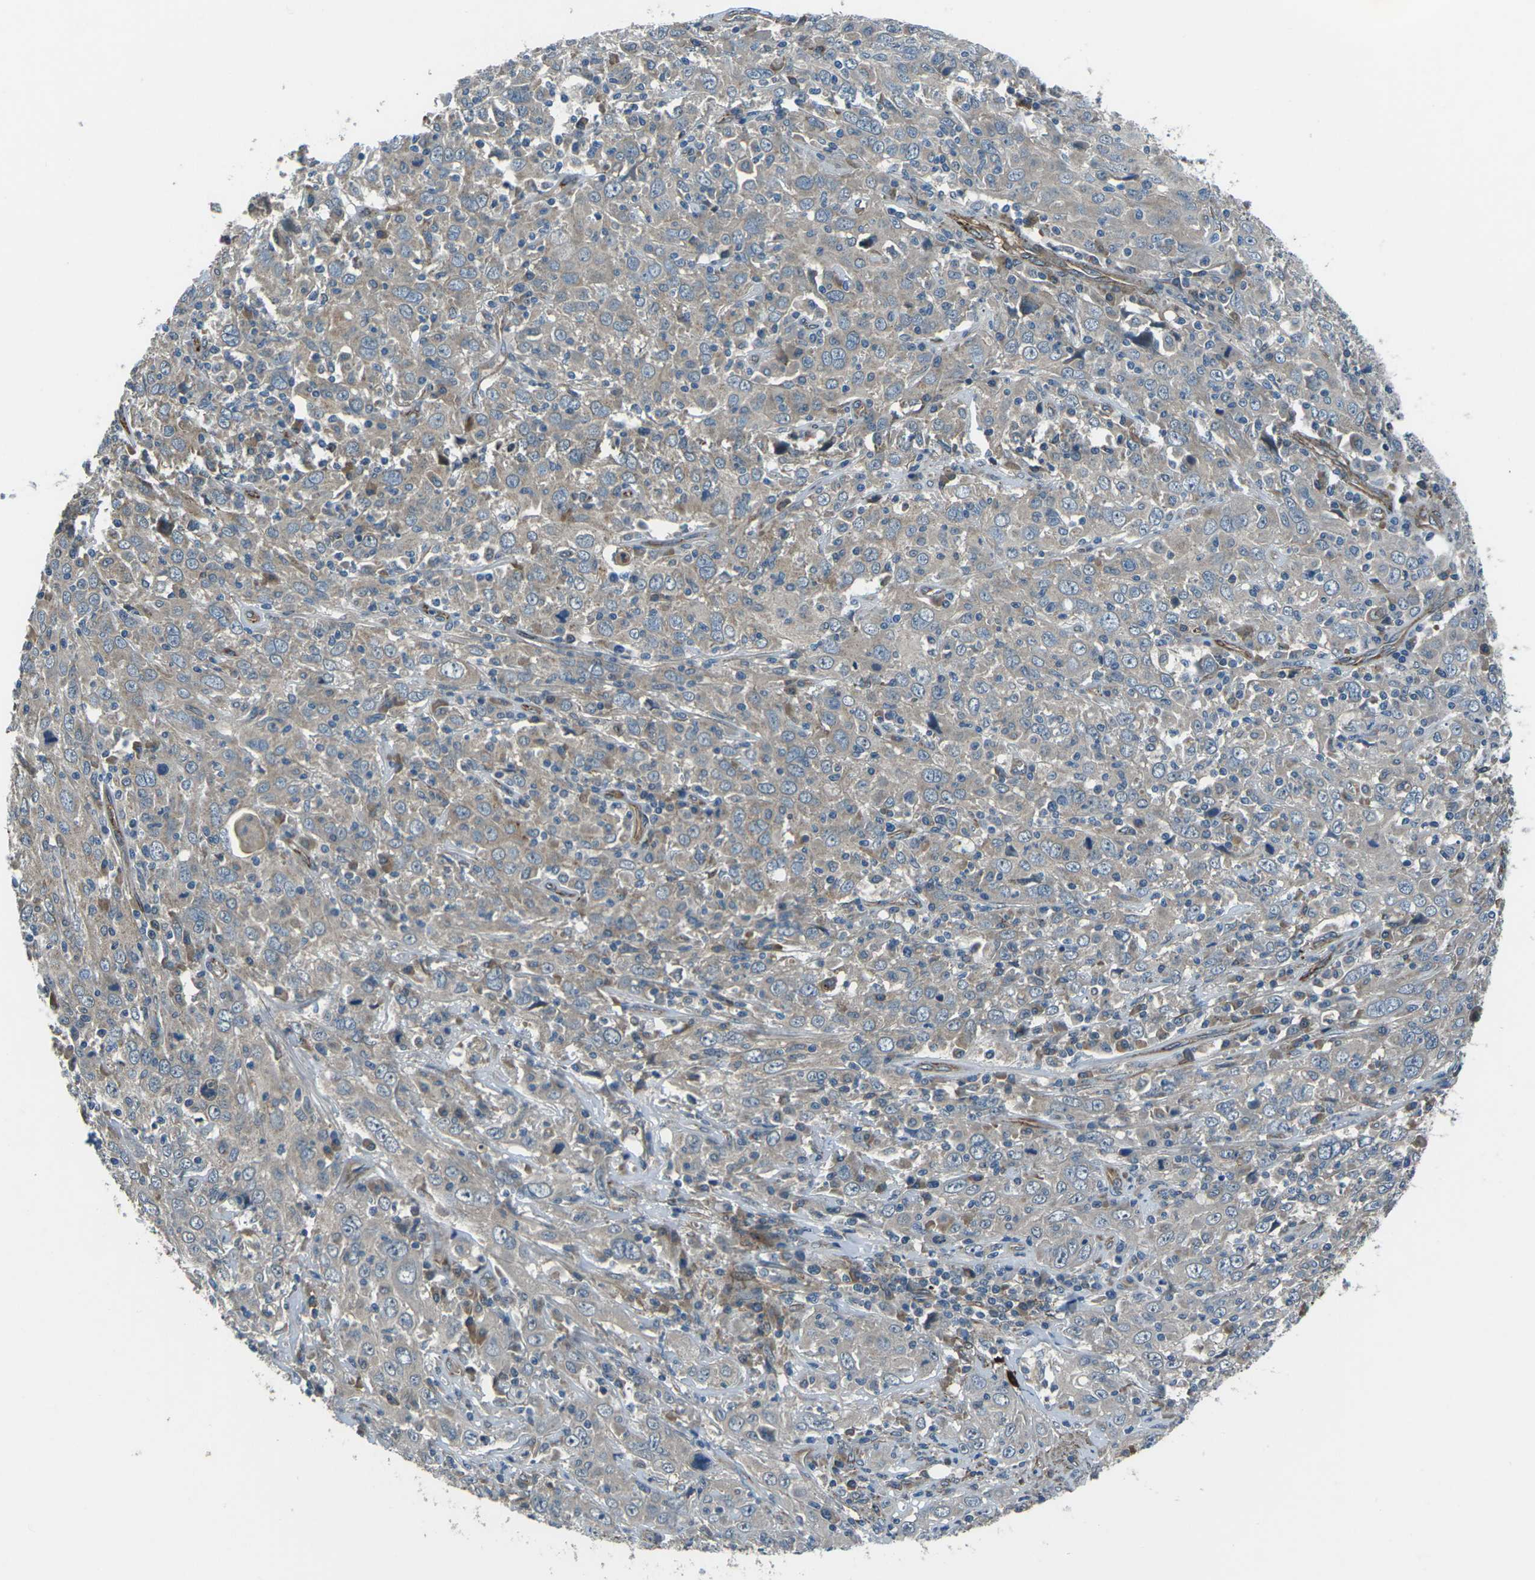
{"staining": {"intensity": "weak", "quantity": "<25%", "location": "cytoplasmic/membranous"}, "tissue": "cervical cancer", "cell_type": "Tumor cells", "image_type": "cancer", "snomed": [{"axis": "morphology", "description": "Squamous cell carcinoma, NOS"}, {"axis": "topography", "description": "Cervix"}], "caption": "Tumor cells show no significant positivity in cervical cancer (squamous cell carcinoma). Brightfield microscopy of immunohistochemistry (IHC) stained with DAB (3,3'-diaminobenzidine) (brown) and hematoxylin (blue), captured at high magnification.", "gene": "AFAP1", "patient": {"sex": "female", "age": 46}}